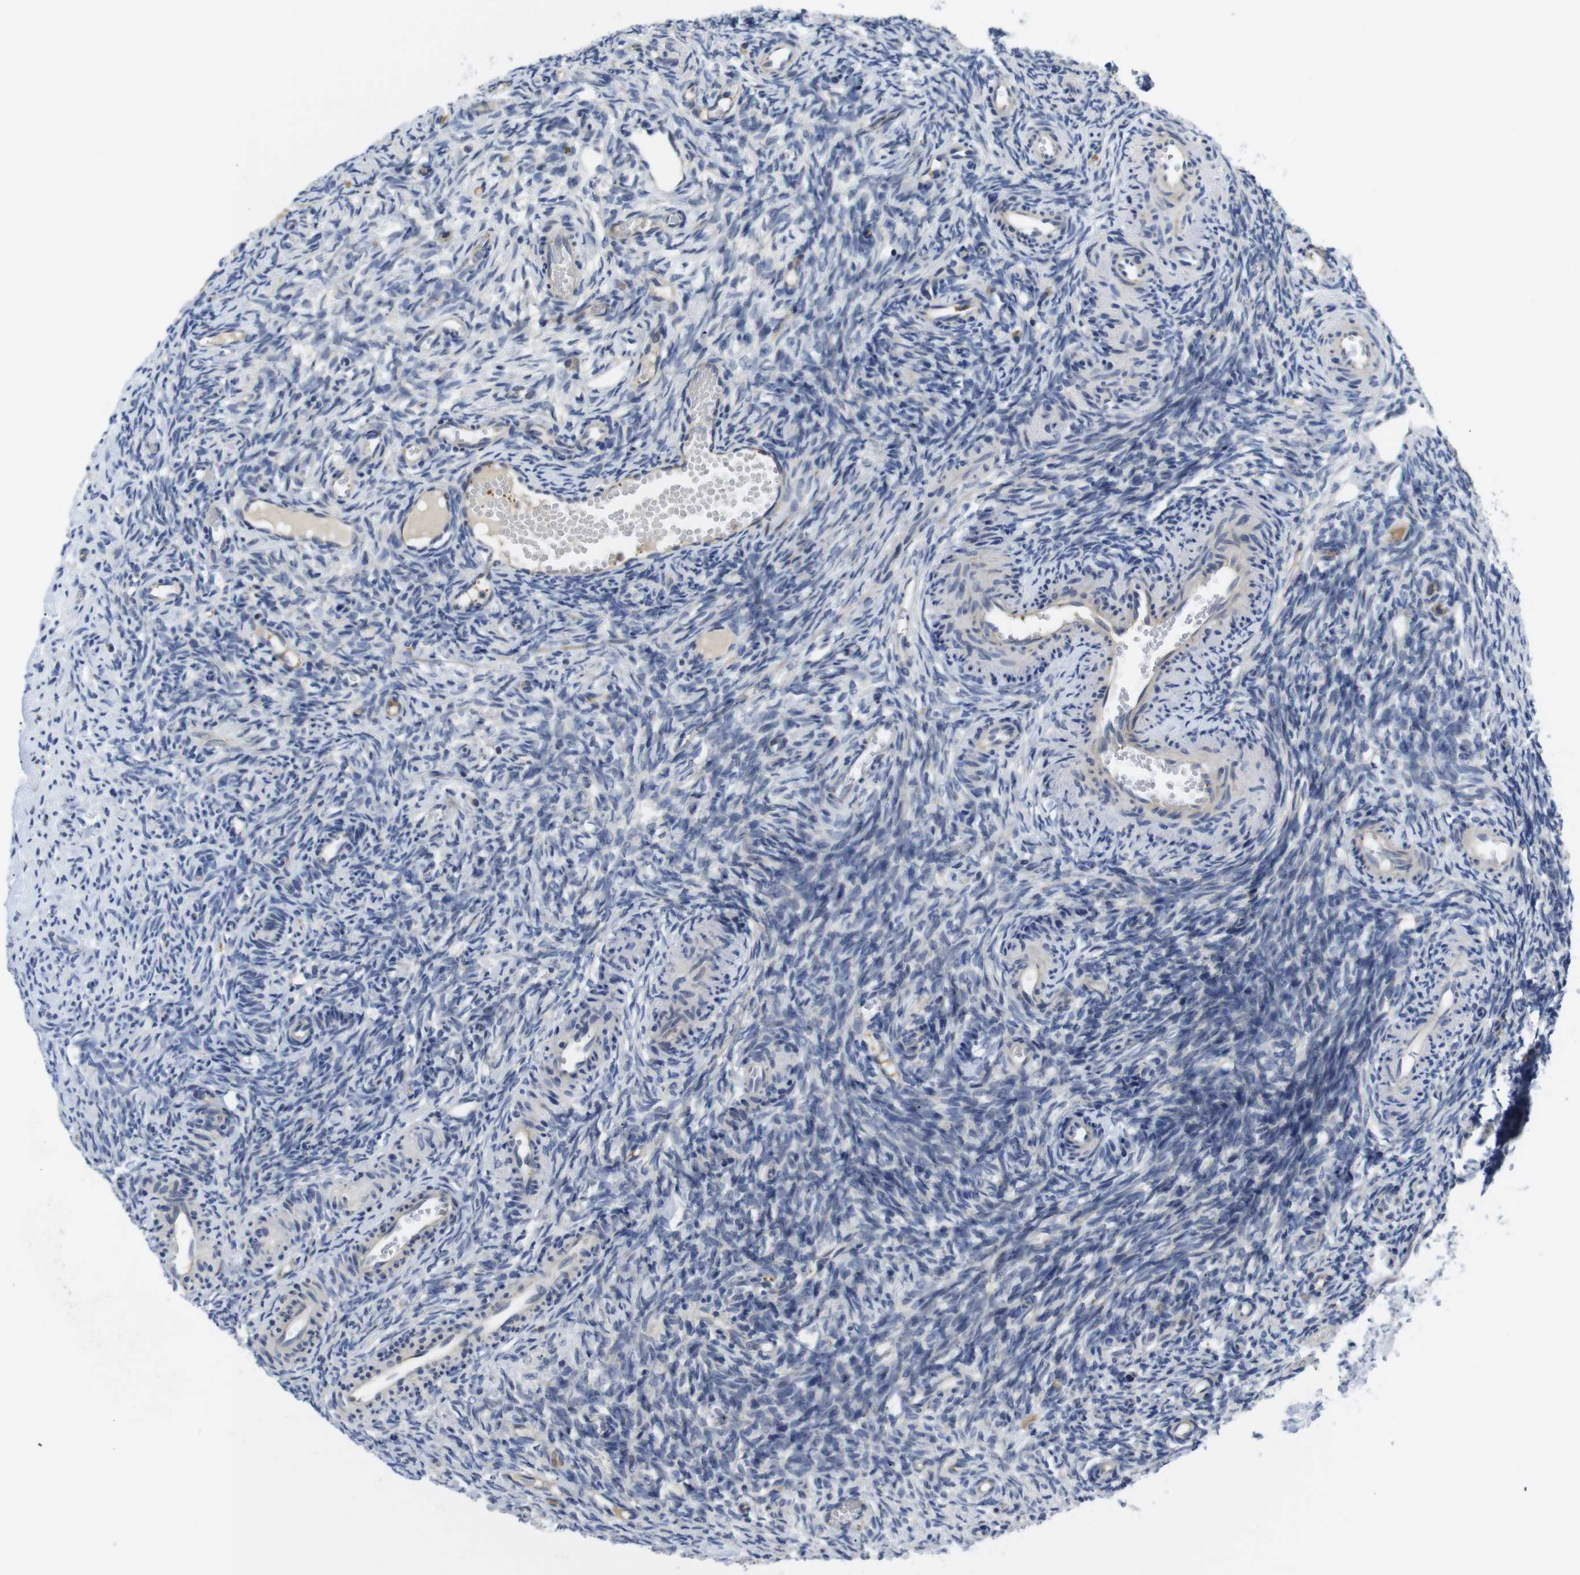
{"staining": {"intensity": "weak", "quantity": "<25%", "location": "cytoplasmic/membranous"}, "tissue": "ovary", "cell_type": "Follicle cells", "image_type": "normal", "snomed": [{"axis": "morphology", "description": "Normal tissue, NOS"}, {"axis": "topography", "description": "Ovary"}], "caption": "Immunohistochemistry photomicrograph of normal ovary: ovary stained with DAB exhibits no significant protein staining in follicle cells. The staining is performed using DAB brown chromogen with nuclei counter-stained in using hematoxylin.", "gene": "FNTA", "patient": {"sex": "female", "age": 35}}